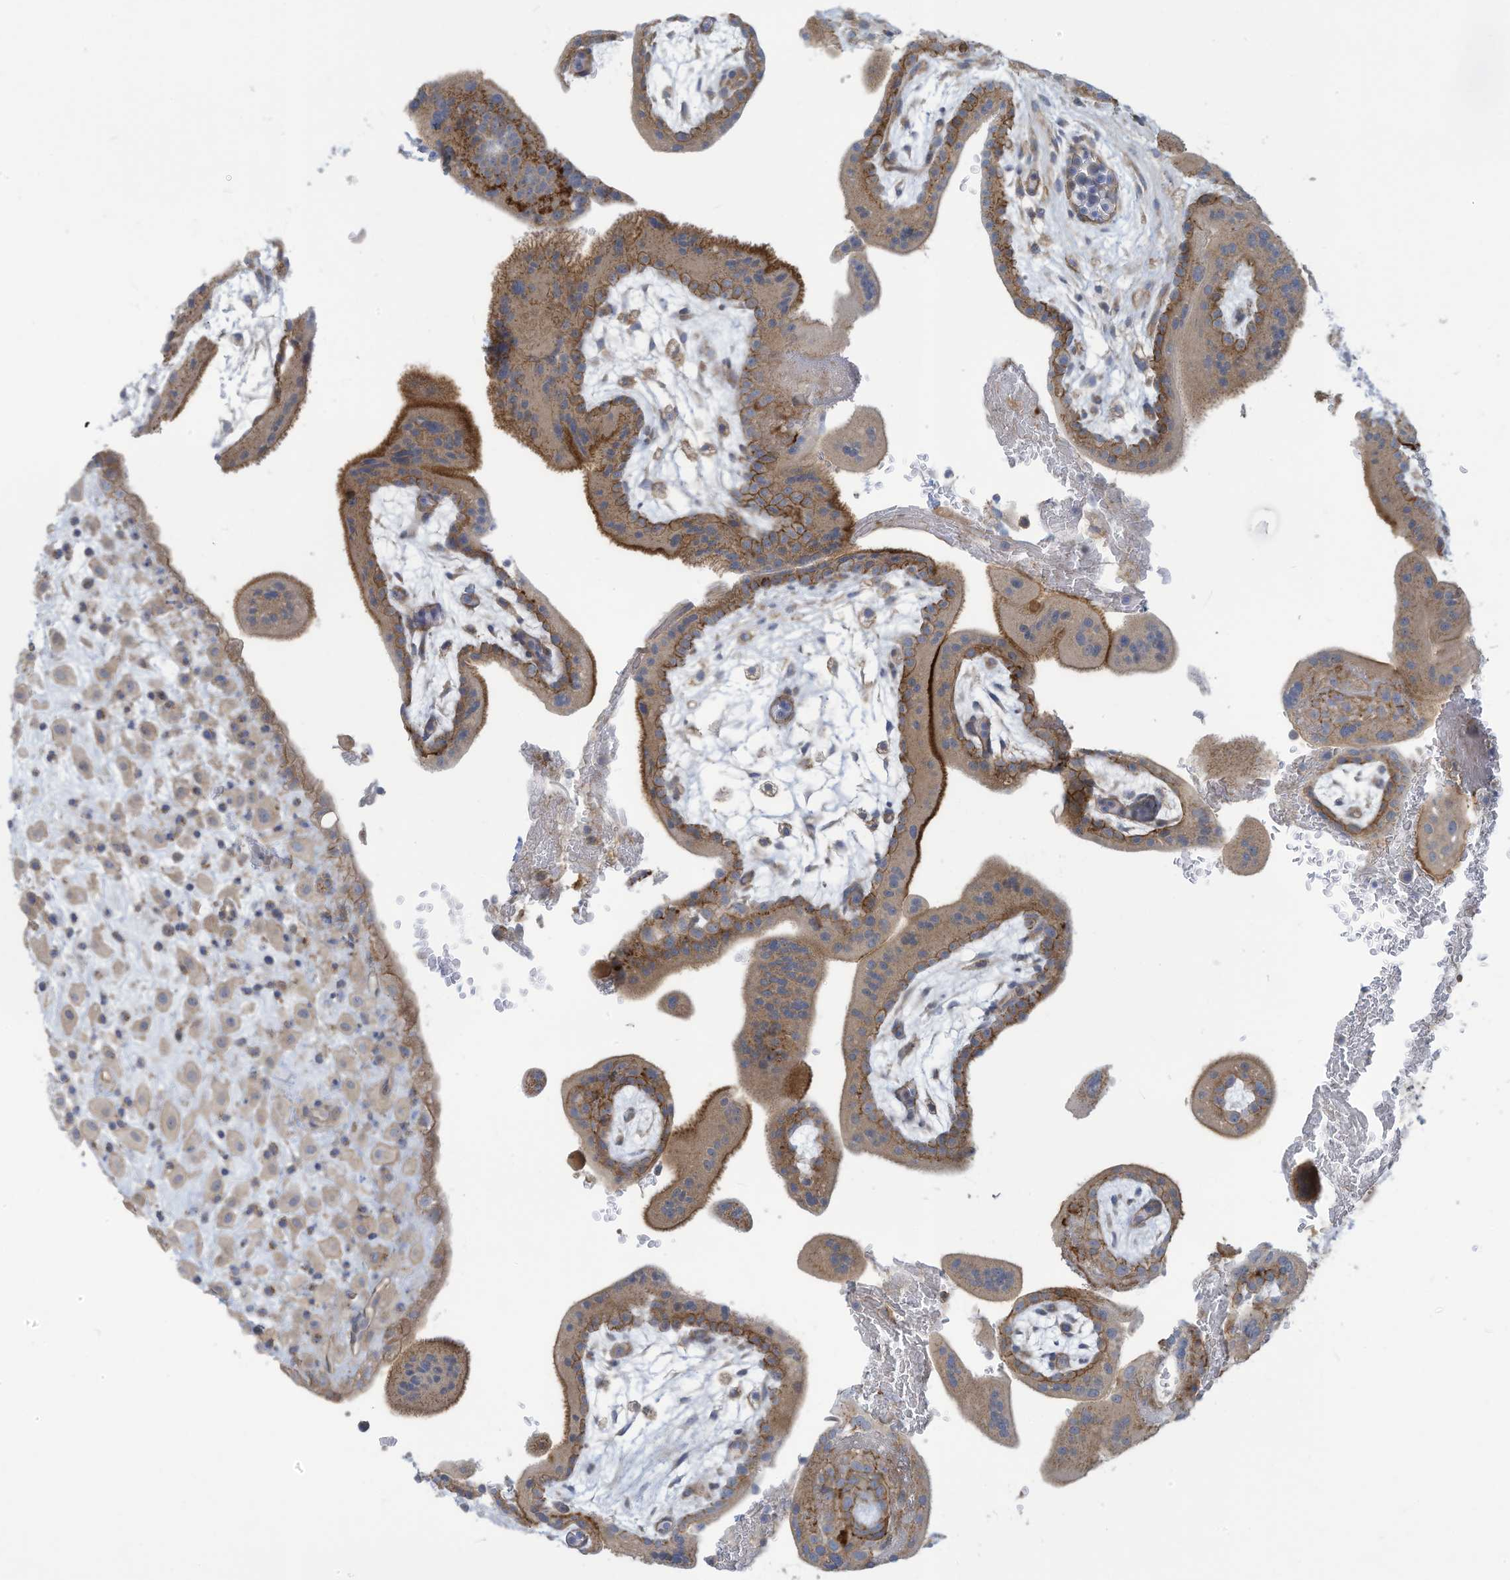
{"staining": {"intensity": "negative", "quantity": "none", "location": "none"}, "tissue": "placenta", "cell_type": "Decidual cells", "image_type": "normal", "snomed": [{"axis": "morphology", "description": "Normal tissue, NOS"}, {"axis": "topography", "description": "Placenta"}], "caption": "Immunohistochemistry of benign human placenta shows no staining in decidual cells.", "gene": "ADAT2", "patient": {"sex": "female", "age": 35}}